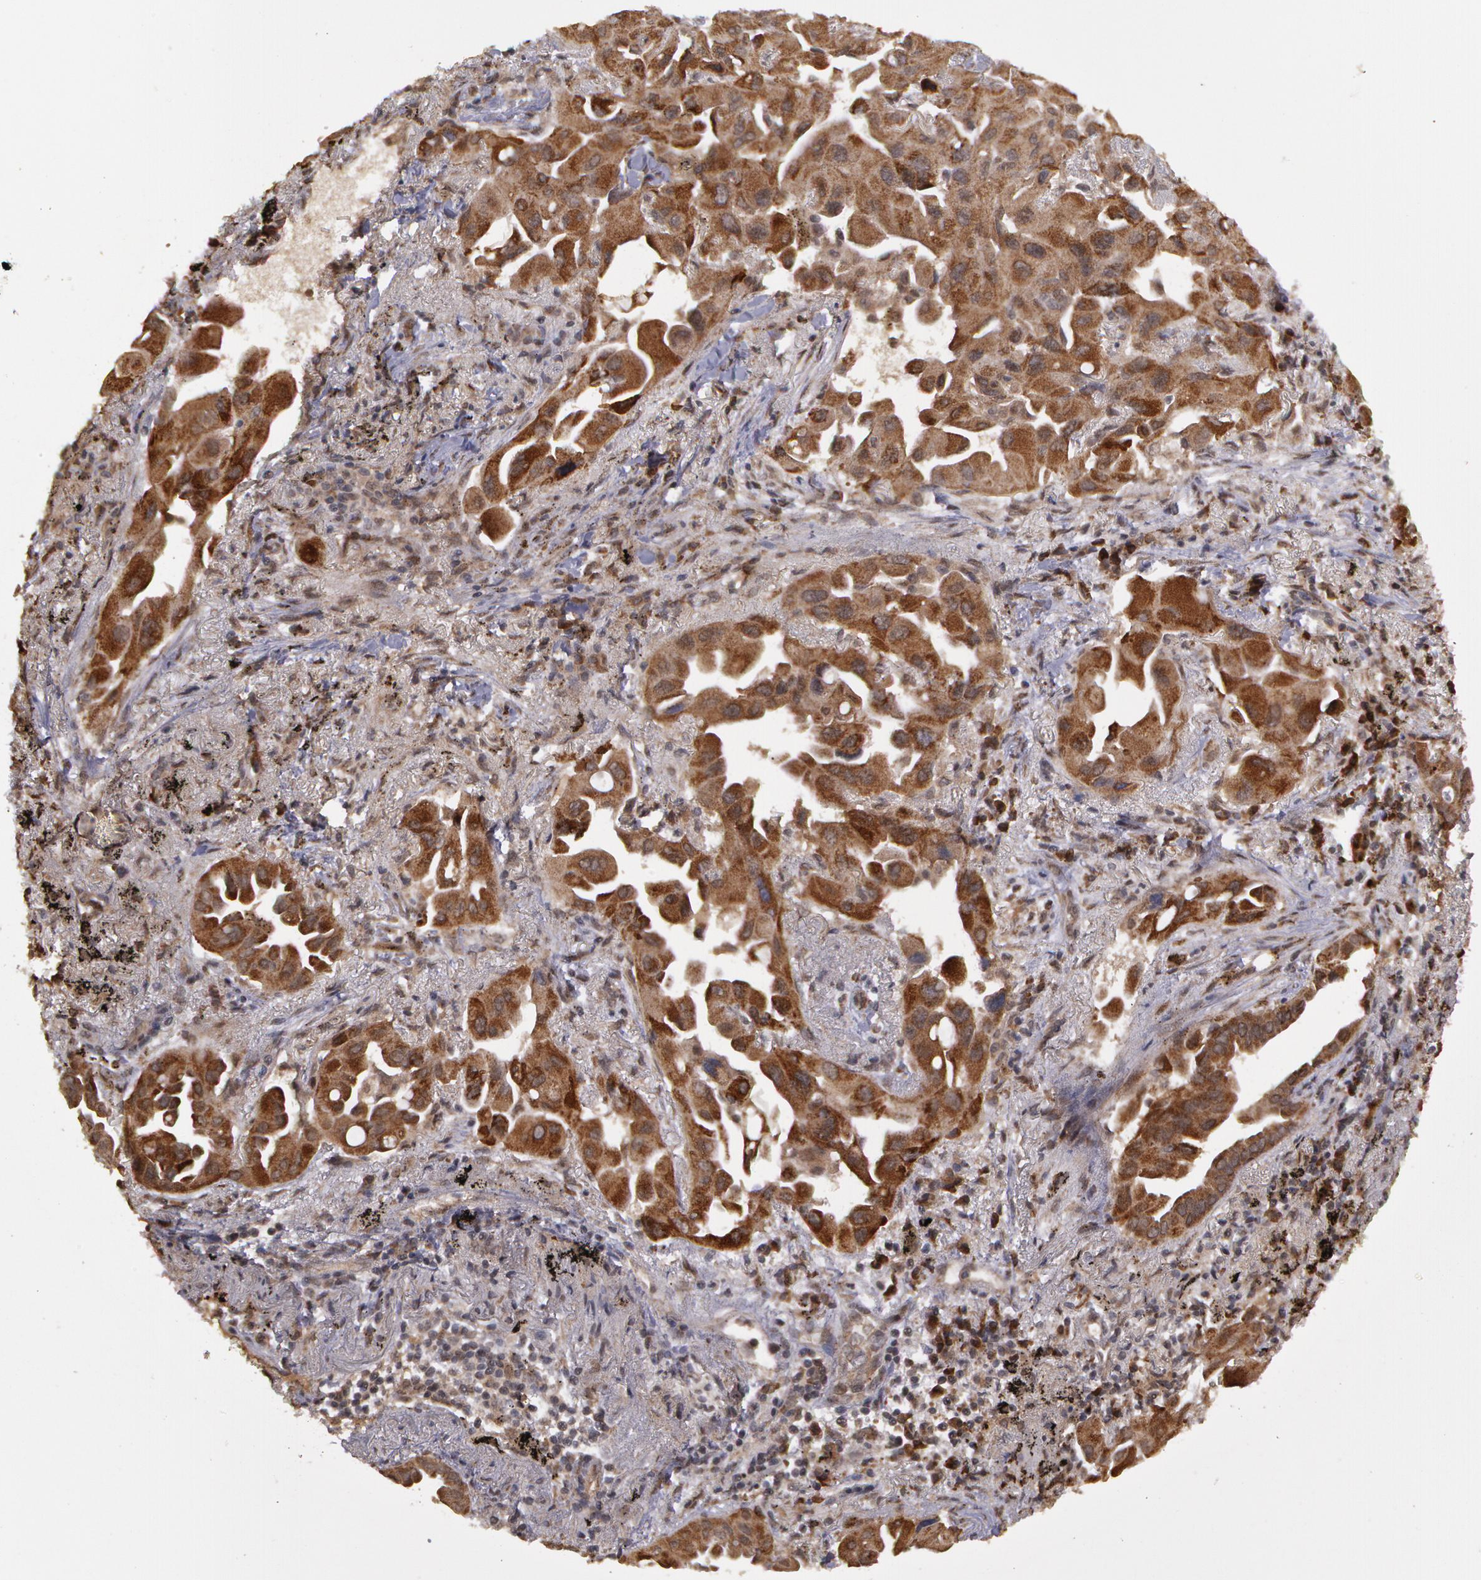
{"staining": {"intensity": "strong", "quantity": ">75%", "location": "cytoplasmic/membranous,nuclear"}, "tissue": "lung cancer", "cell_type": "Tumor cells", "image_type": "cancer", "snomed": [{"axis": "morphology", "description": "Adenocarcinoma, NOS"}, {"axis": "topography", "description": "Lung"}], "caption": "The micrograph demonstrates staining of lung adenocarcinoma, revealing strong cytoplasmic/membranous and nuclear protein positivity (brown color) within tumor cells.", "gene": "GLIS1", "patient": {"sex": "male", "age": 68}}